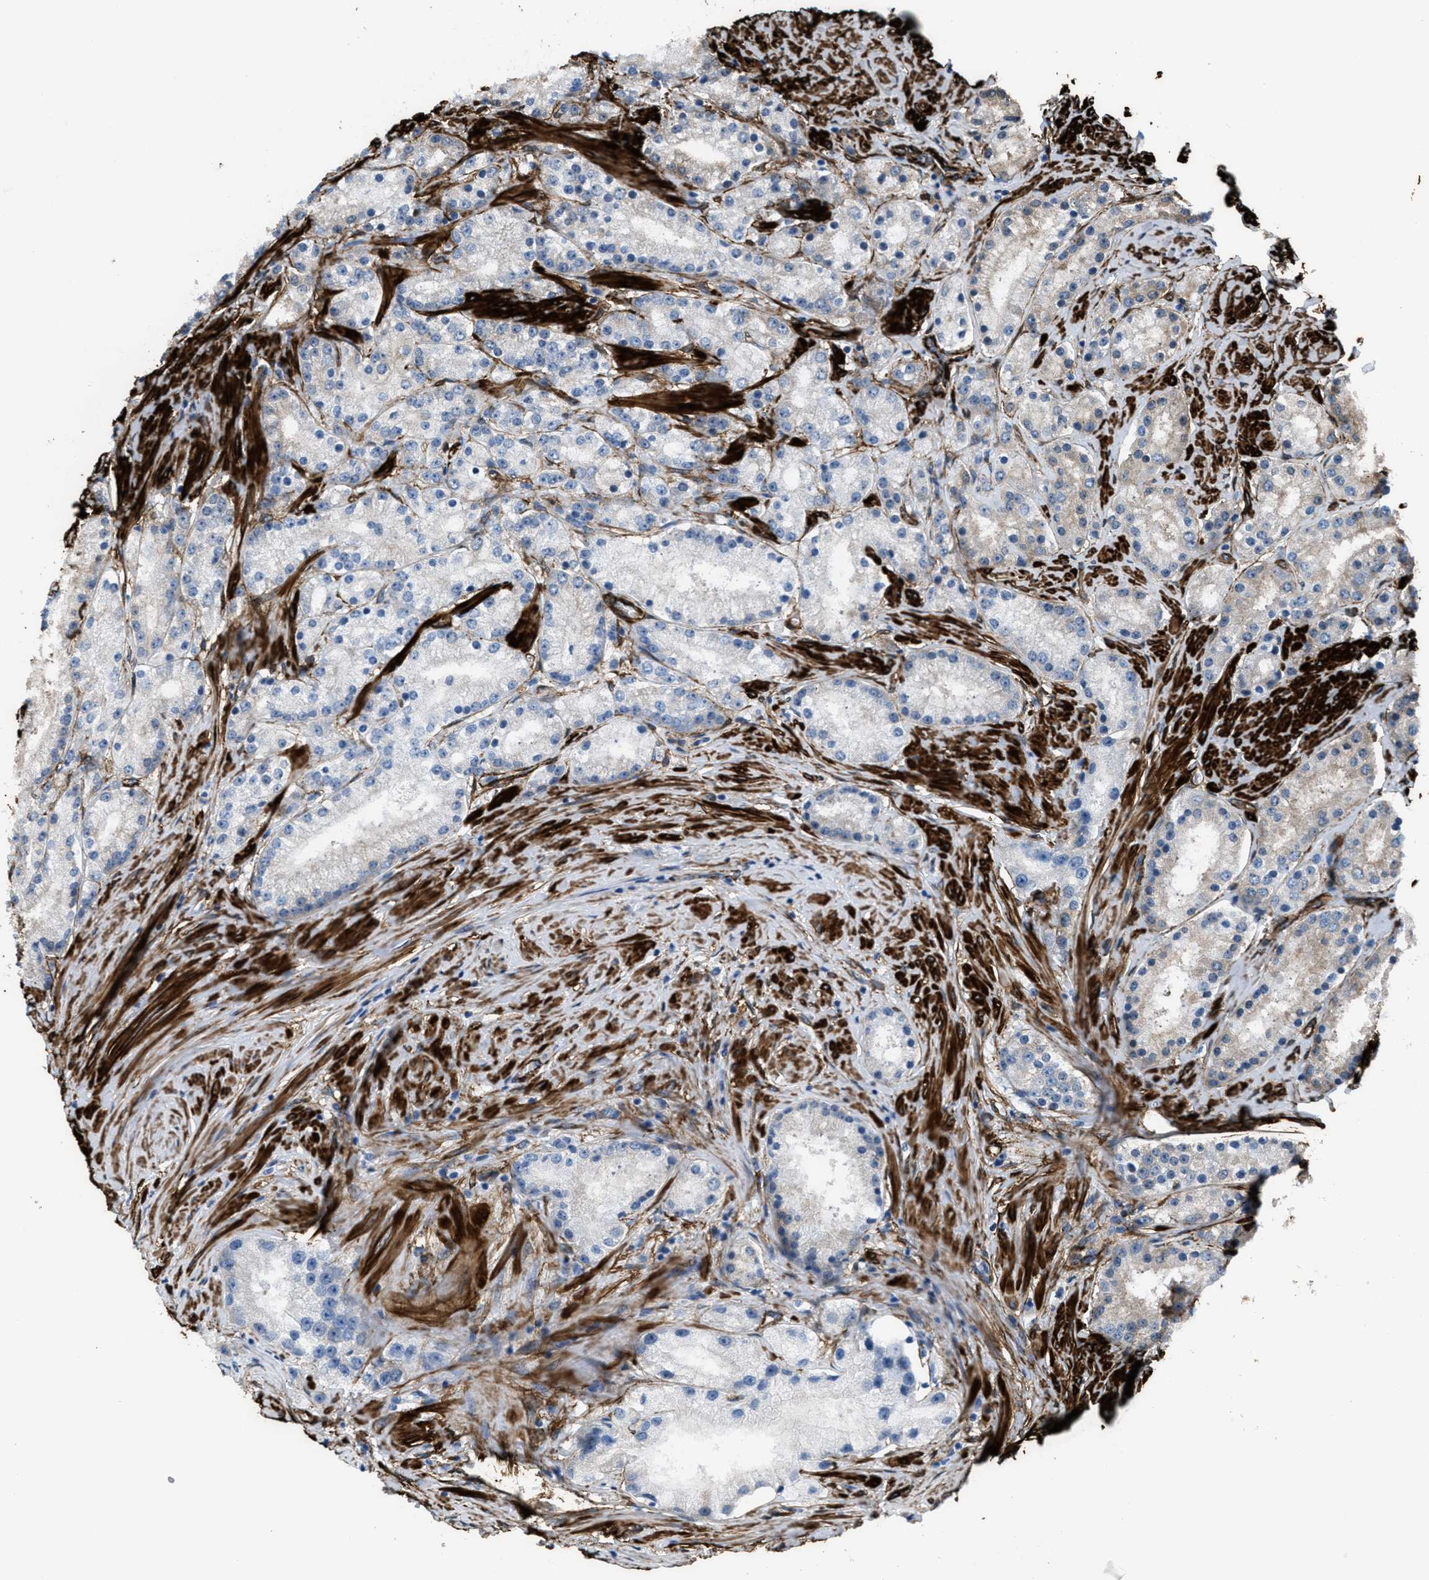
{"staining": {"intensity": "negative", "quantity": "none", "location": "none"}, "tissue": "prostate cancer", "cell_type": "Tumor cells", "image_type": "cancer", "snomed": [{"axis": "morphology", "description": "Adenocarcinoma, Low grade"}, {"axis": "topography", "description": "Prostate"}], "caption": "Micrograph shows no protein positivity in tumor cells of prostate cancer tissue. Brightfield microscopy of immunohistochemistry (IHC) stained with DAB (3,3'-diaminobenzidine) (brown) and hematoxylin (blue), captured at high magnification.", "gene": "CALD1", "patient": {"sex": "male", "age": 63}}